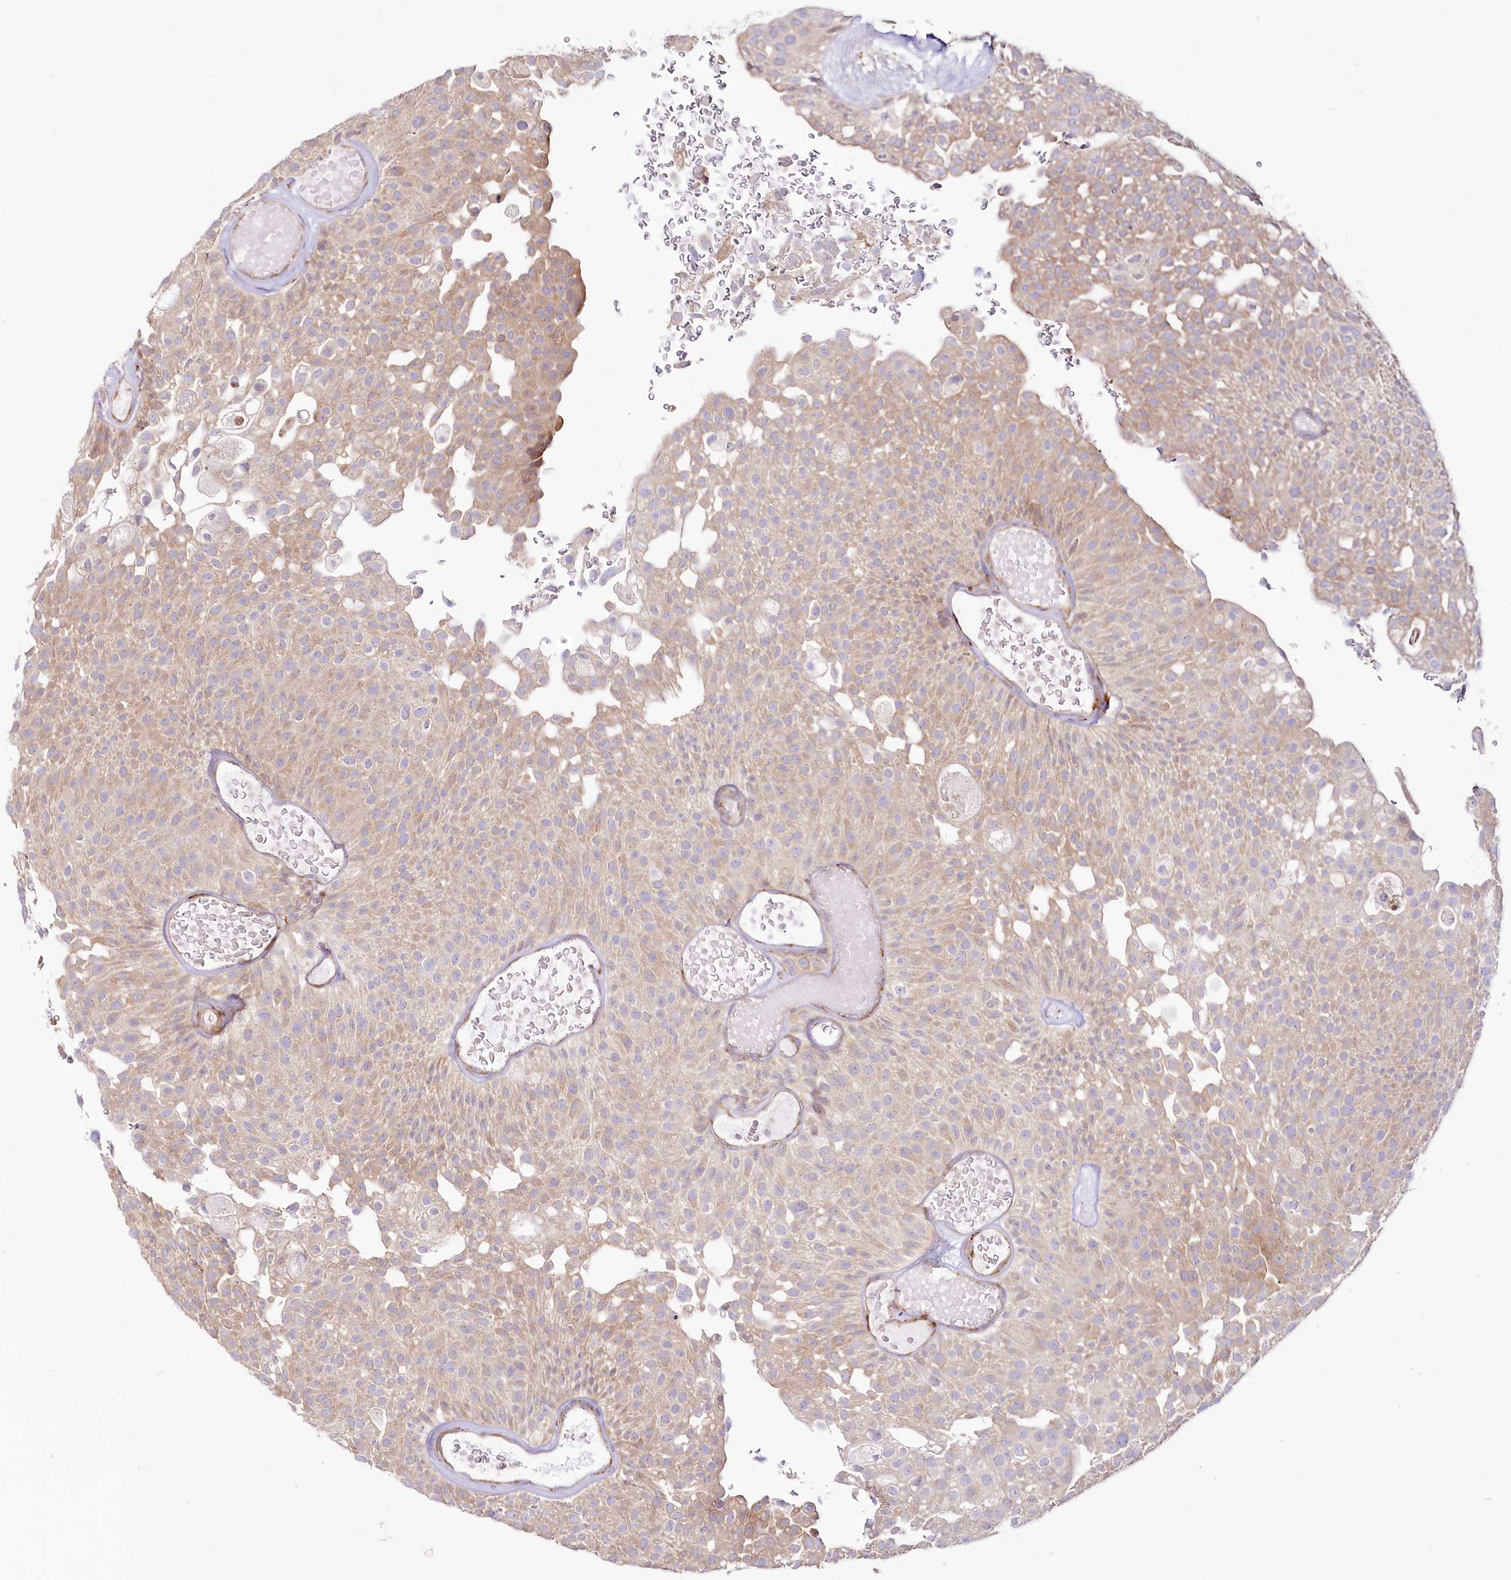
{"staining": {"intensity": "weak", "quantity": ">75%", "location": "cytoplasmic/membranous"}, "tissue": "urothelial cancer", "cell_type": "Tumor cells", "image_type": "cancer", "snomed": [{"axis": "morphology", "description": "Urothelial carcinoma, Low grade"}, {"axis": "topography", "description": "Urinary bladder"}], "caption": "The histopathology image demonstrates a brown stain indicating the presence of a protein in the cytoplasmic/membranous of tumor cells in low-grade urothelial carcinoma.", "gene": "POGLUT1", "patient": {"sex": "male", "age": 78}}